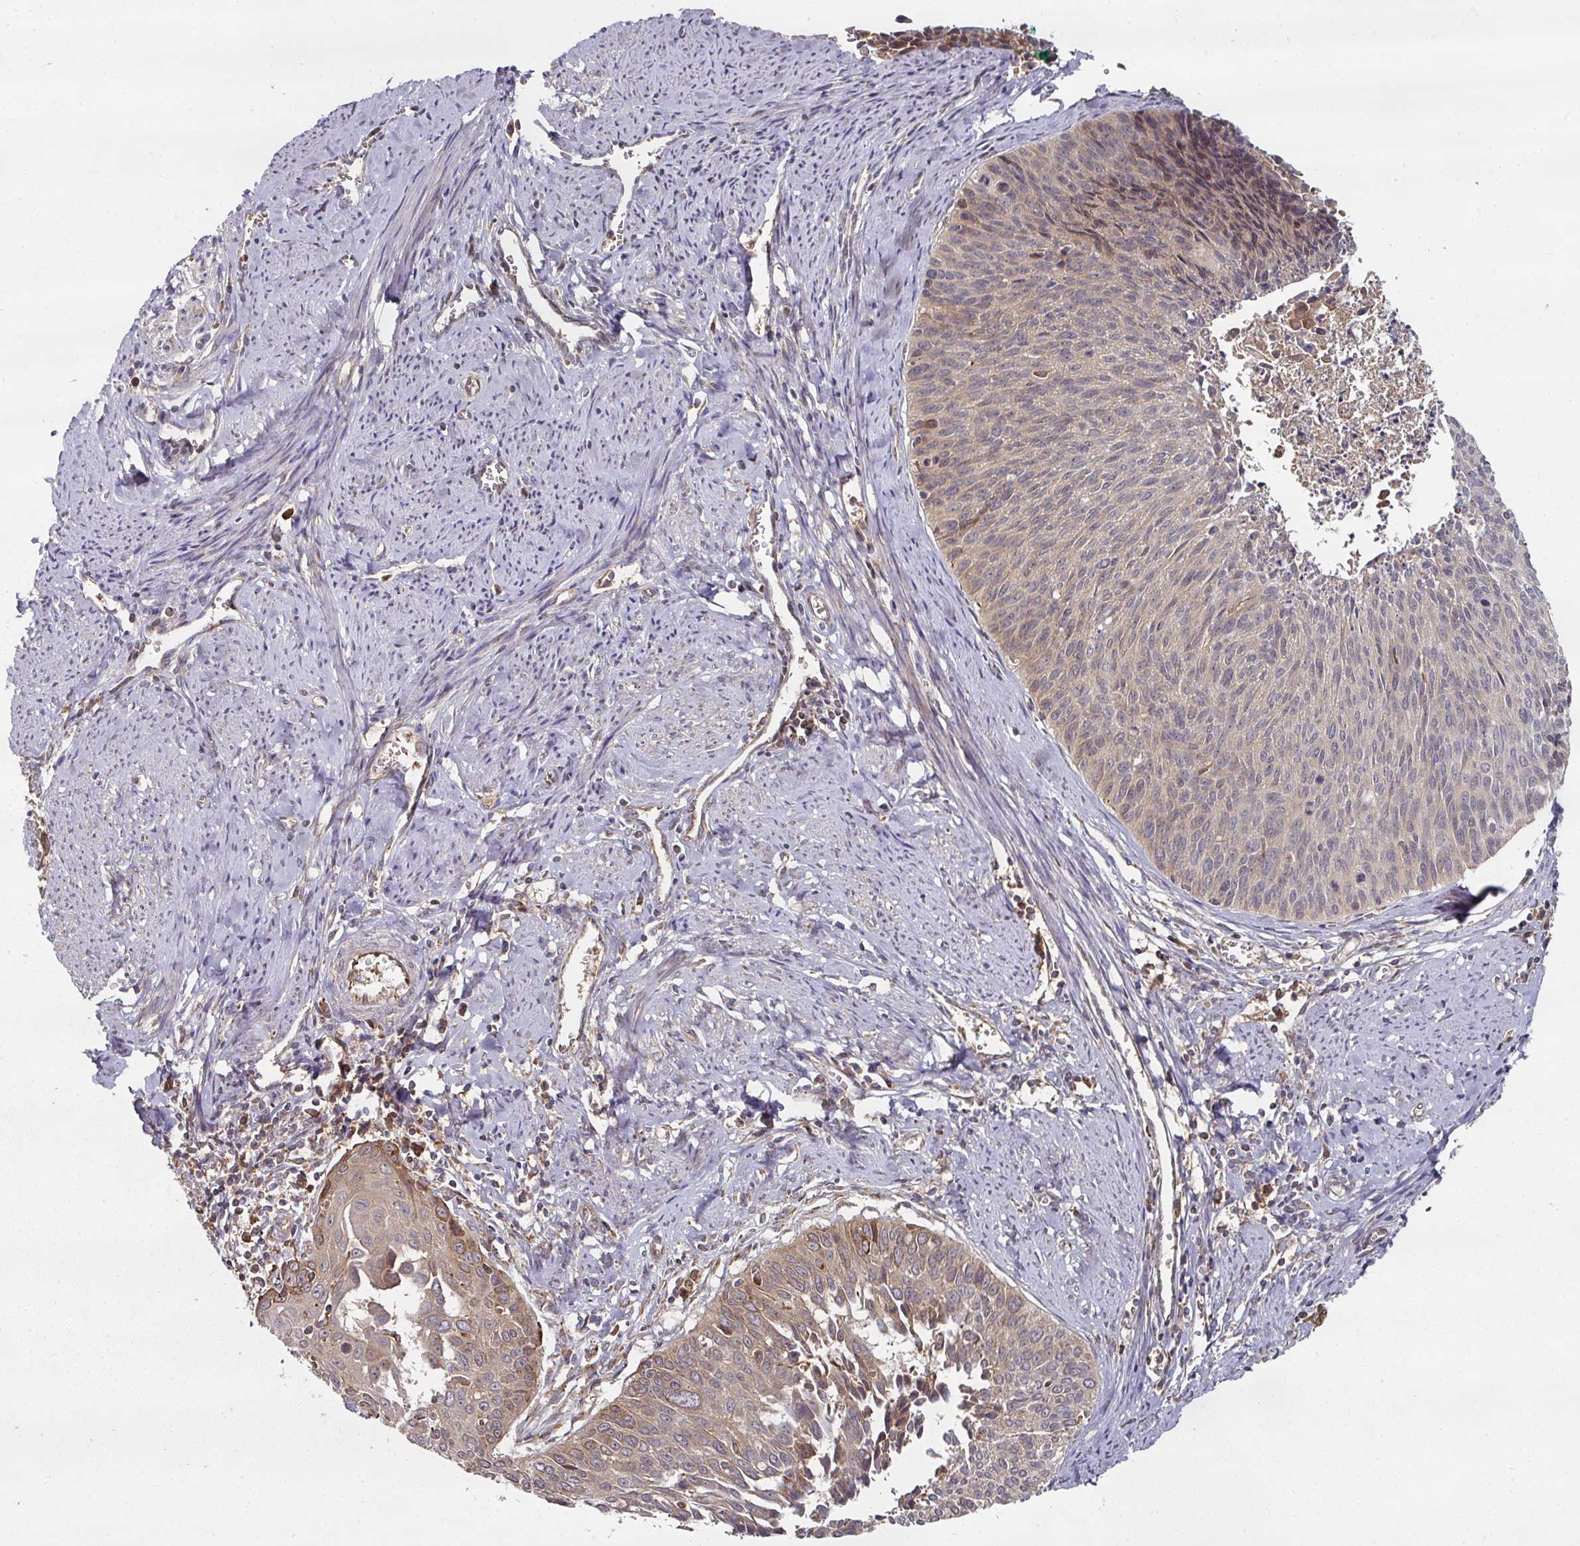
{"staining": {"intensity": "weak", "quantity": "<25%", "location": "cytoplasmic/membranous"}, "tissue": "cervical cancer", "cell_type": "Tumor cells", "image_type": "cancer", "snomed": [{"axis": "morphology", "description": "Squamous cell carcinoma, NOS"}, {"axis": "topography", "description": "Cervix"}], "caption": "Image shows no protein staining in tumor cells of cervical squamous cell carcinoma tissue.", "gene": "CEP95", "patient": {"sex": "female", "age": 55}}